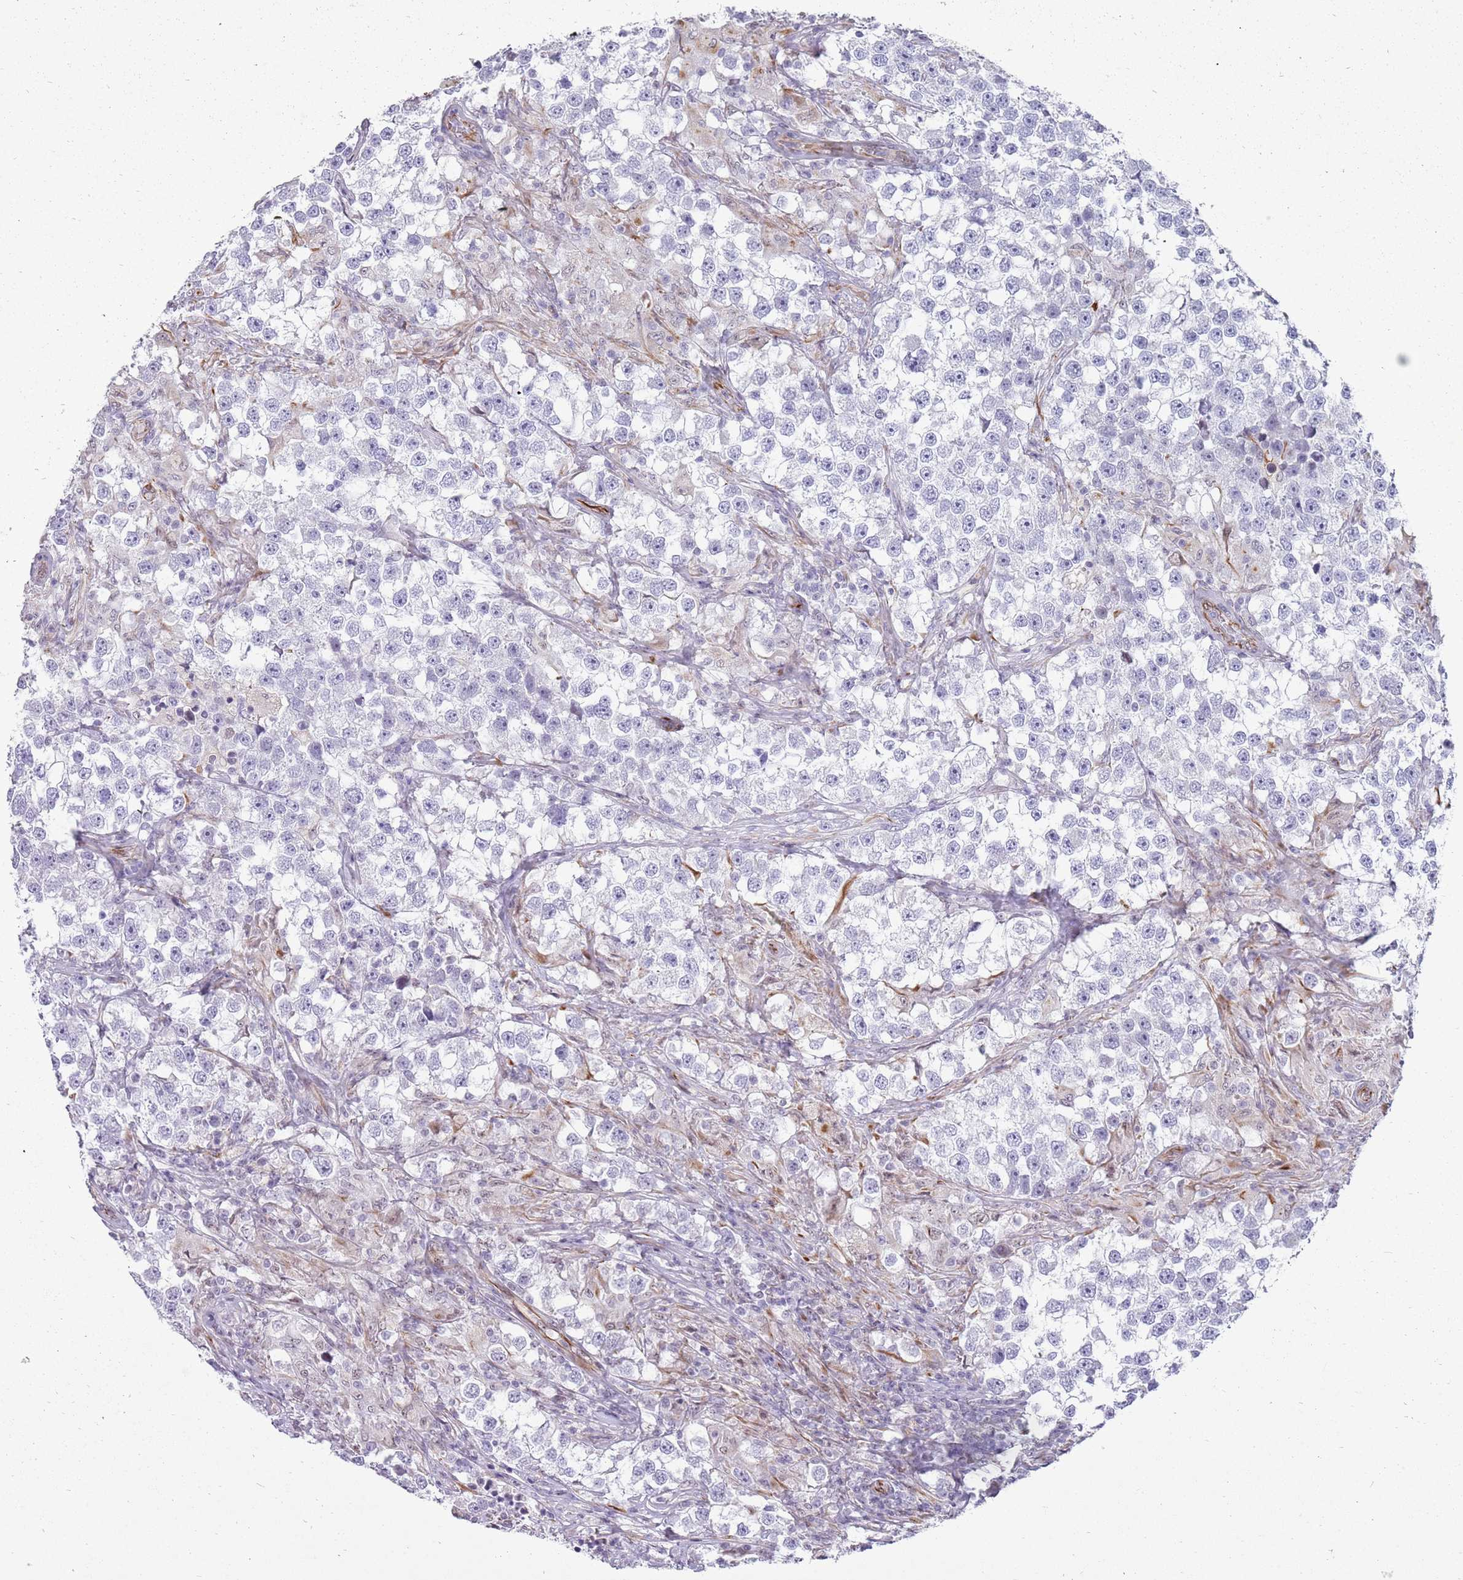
{"staining": {"intensity": "negative", "quantity": "none", "location": "none"}, "tissue": "testis cancer", "cell_type": "Tumor cells", "image_type": "cancer", "snomed": [{"axis": "morphology", "description": "Seminoma, NOS"}, {"axis": "topography", "description": "Testis"}], "caption": "High magnification brightfield microscopy of seminoma (testis) stained with DAB (brown) and counterstained with hematoxylin (blue): tumor cells show no significant expression.", "gene": "NBPF3", "patient": {"sex": "male", "age": 46}}